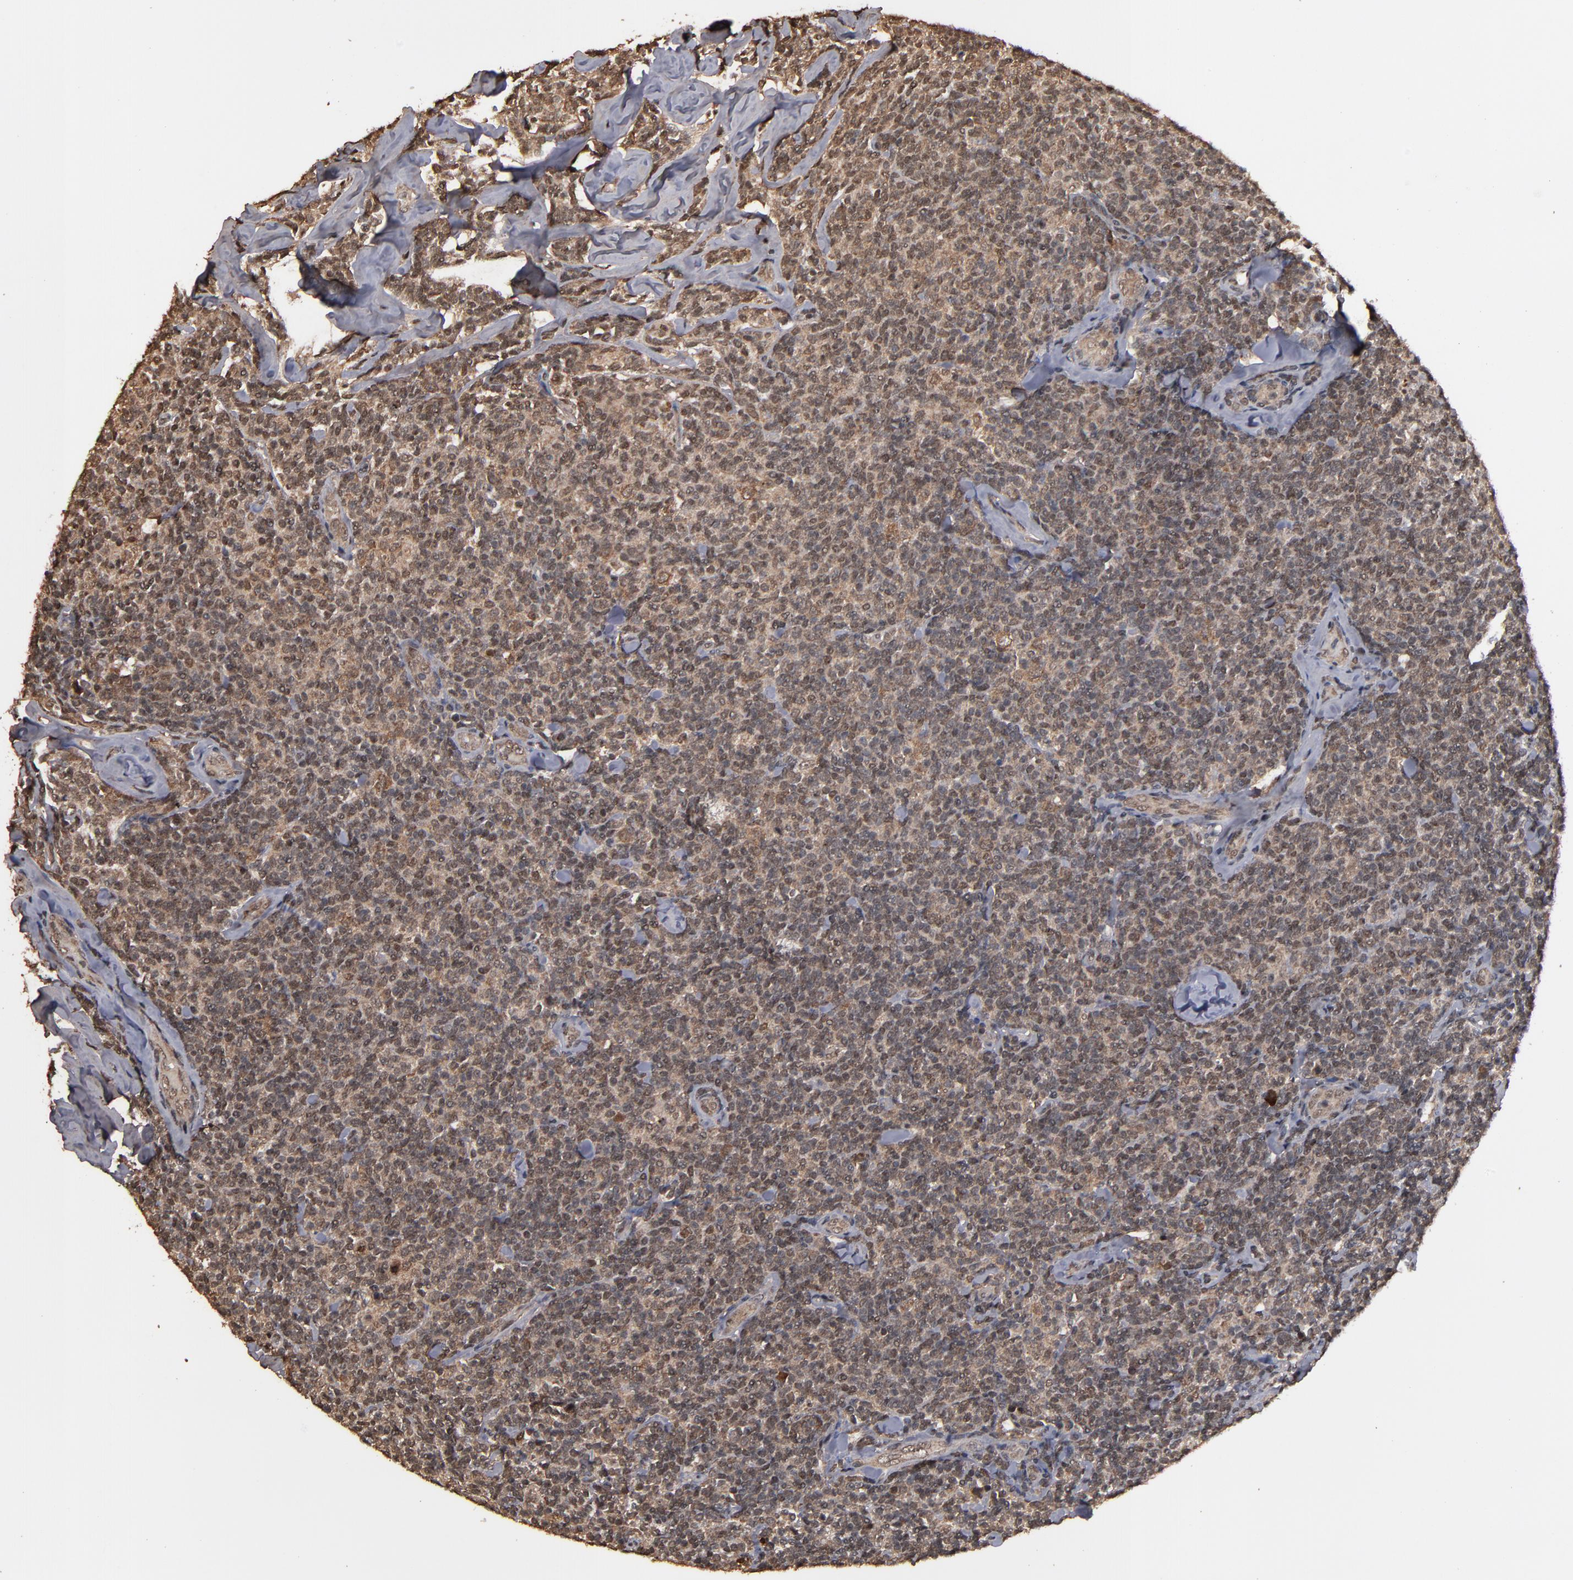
{"staining": {"intensity": "moderate", "quantity": ">75%", "location": "cytoplasmic/membranous"}, "tissue": "lymphoma", "cell_type": "Tumor cells", "image_type": "cancer", "snomed": [{"axis": "morphology", "description": "Malignant lymphoma, non-Hodgkin's type, Low grade"}, {"axis": "topography", "description": "Lymph node"}], "caption": "There is medium levels of moderate cytoplasmic/membranous staining in tumor cells of lymphoma, as demonstrated by immunohistochemical staining (brown color).", "gene": "NXF2B", "patient": {"sex": "female", "age": 56}}